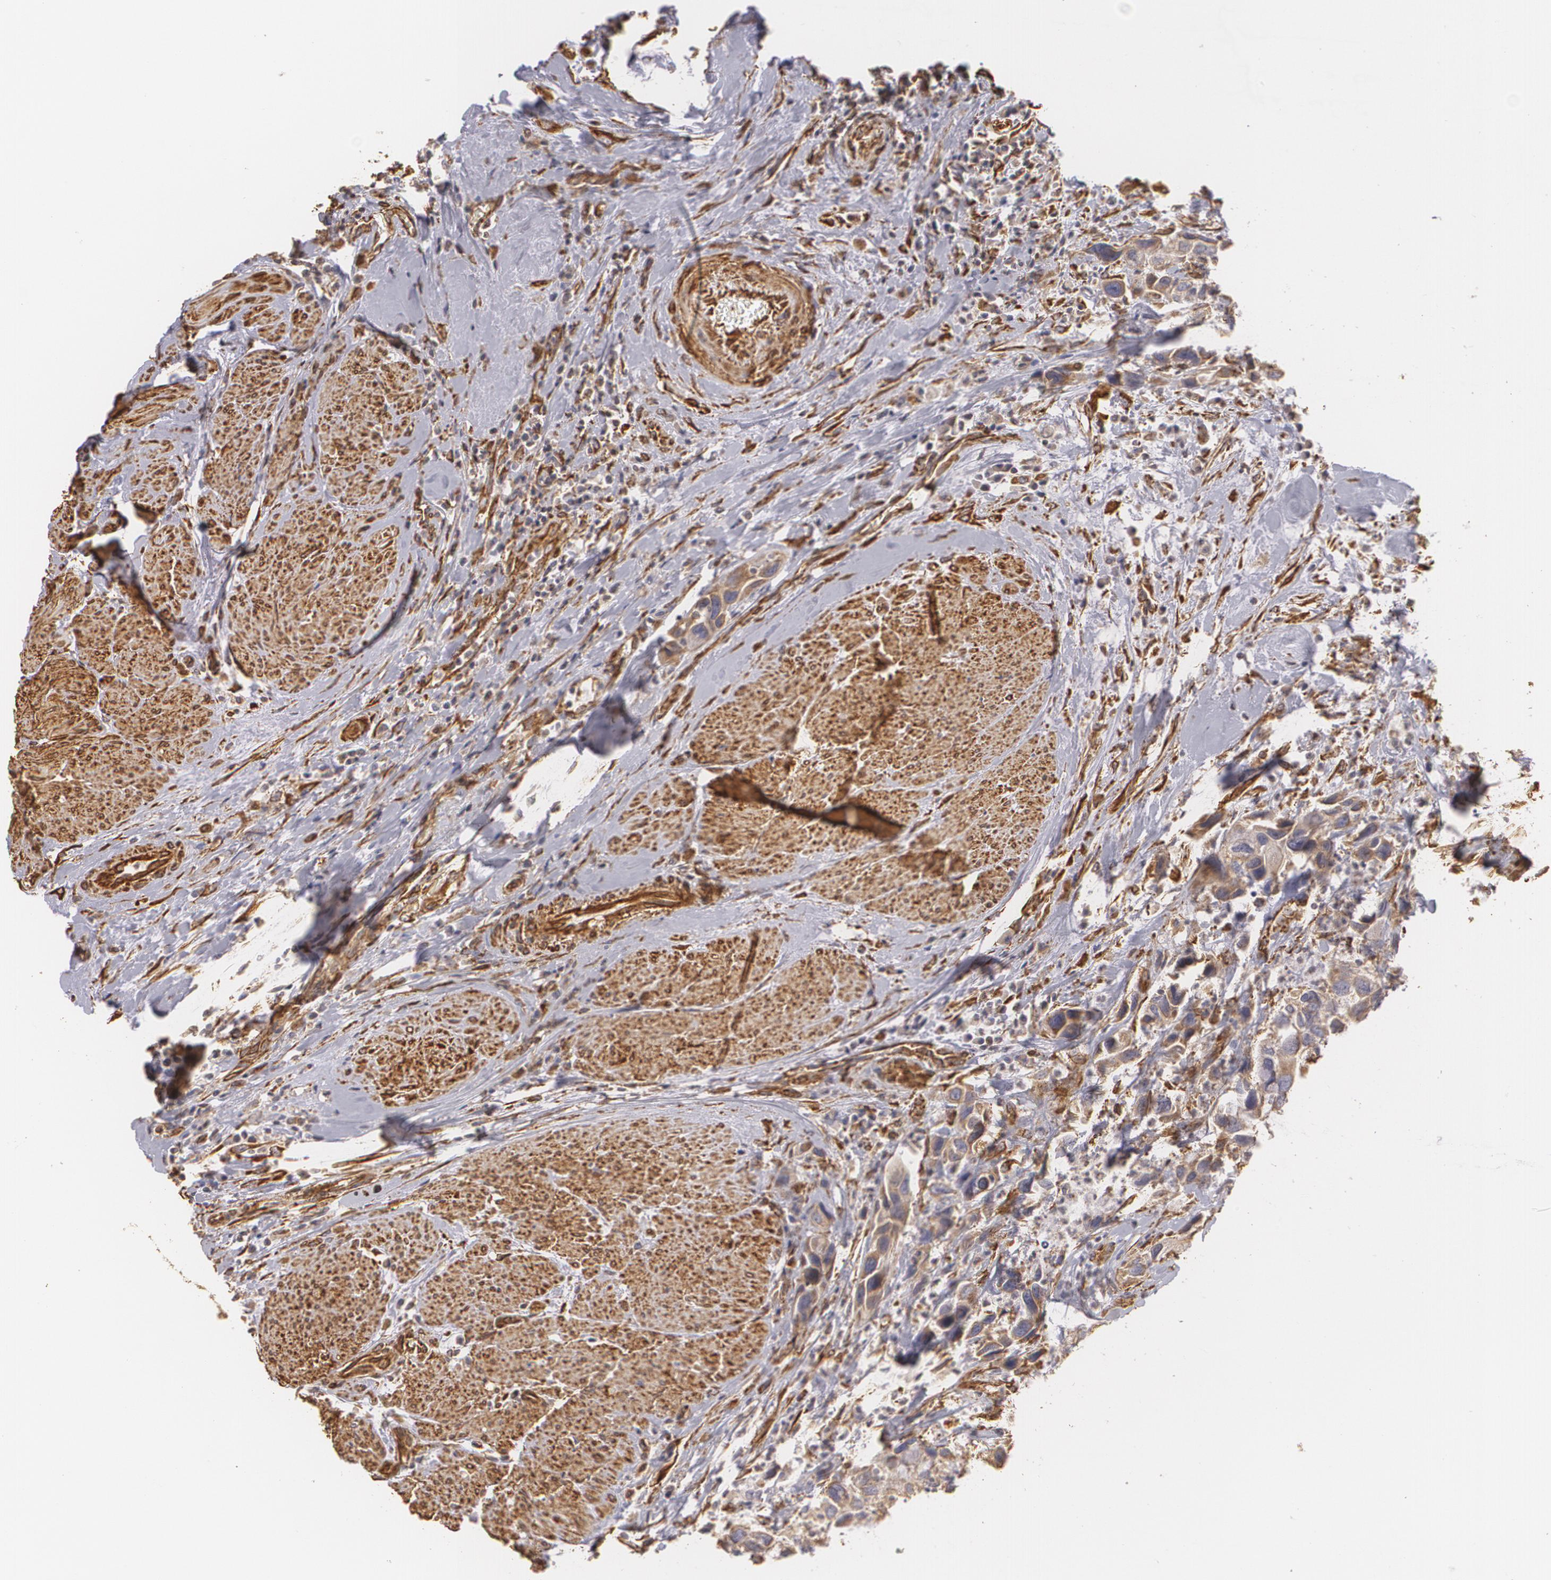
{"staining": {"intensity": "weak", "quantity": "25%-75%", "location": "cytoplasmic/membranous"}, "tissue": "urothelial cancer", "cell_type": "Tumor cells", "image_type": "cancer", "snomed": [{"axis": "morphology", "description": "Urothelial carcinoma, High grade"}, {"axis": "topography", "description": "Urinary bladder"}], "caption": "This micrograph reveals immunohistochemistry (IHC) staining of urothelial cancer, with low weak cytoplasmic/membranous positivity in about 25%-75% of tumor cells.", "gene": "CYB5R3", "patient": {"sex": "male", "age": 66}}